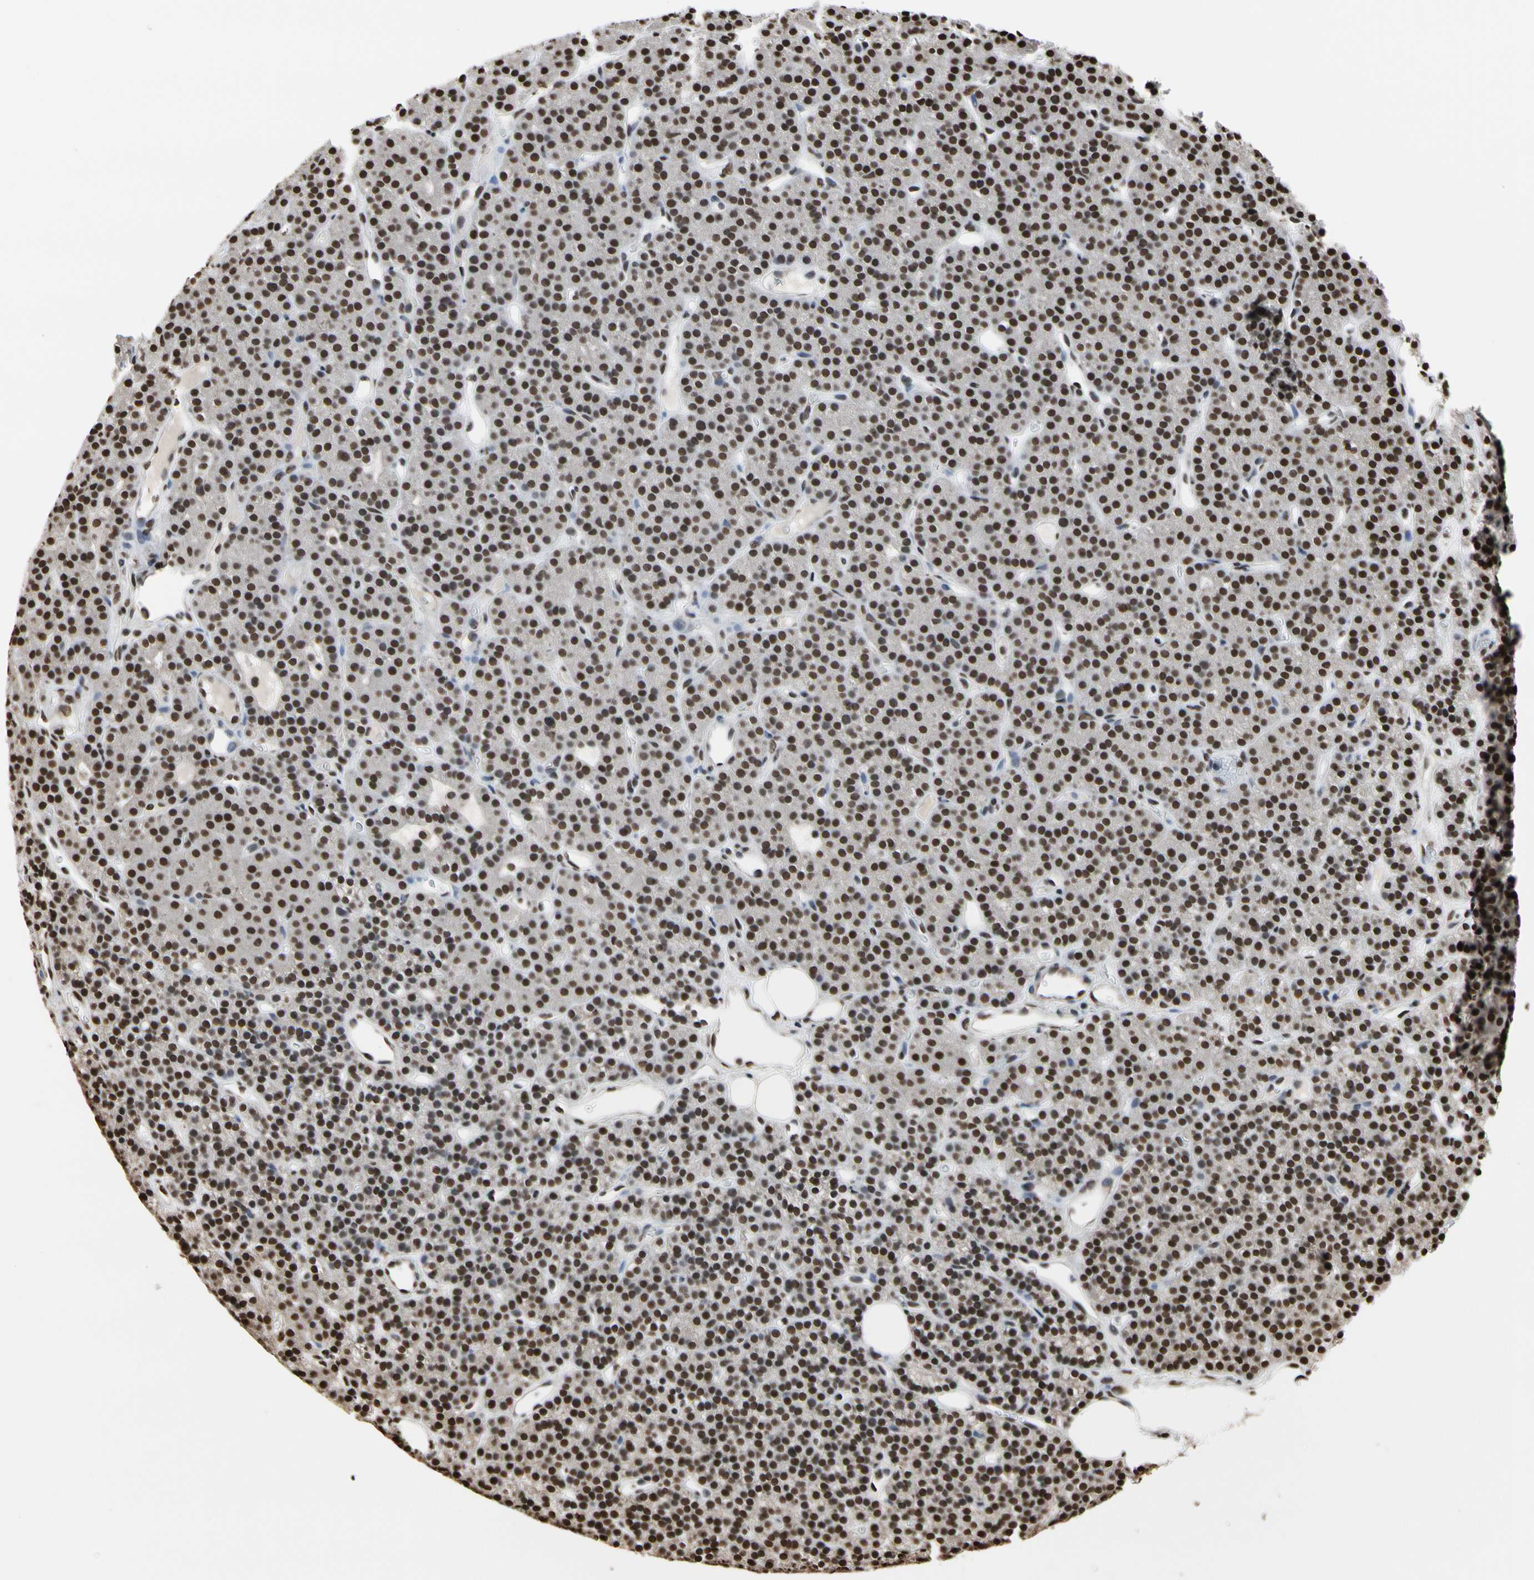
{"staining": {"intensity": "strong", "quantity": ">75%", "location": "nuclear"}, "tissue": "parathyroid gland", "cell_type": "Glandular cells", "image_type": "normal", "snomed": [{"axis": "morphology", "description": "Normal tissue, NOS"}, {"axis": "morphology", "description": "Hyperplasia, NOS"}, {"axis": "topography", "description": "Parathyroid gland"}], "caption": "Unremarkable parathyroid gland was stained to show a protein in brown. There is high levels of strong nuclear staining in about >75% of glandular cells. The staining is performed using DAB (3,3'-diaminobenzidine) brown chromogen to label protein expression. The nuclei are counter-stained blue using hematoxylin.", "gene": "HNRNPK", "patient": {"sex": "male", "age": 44}}